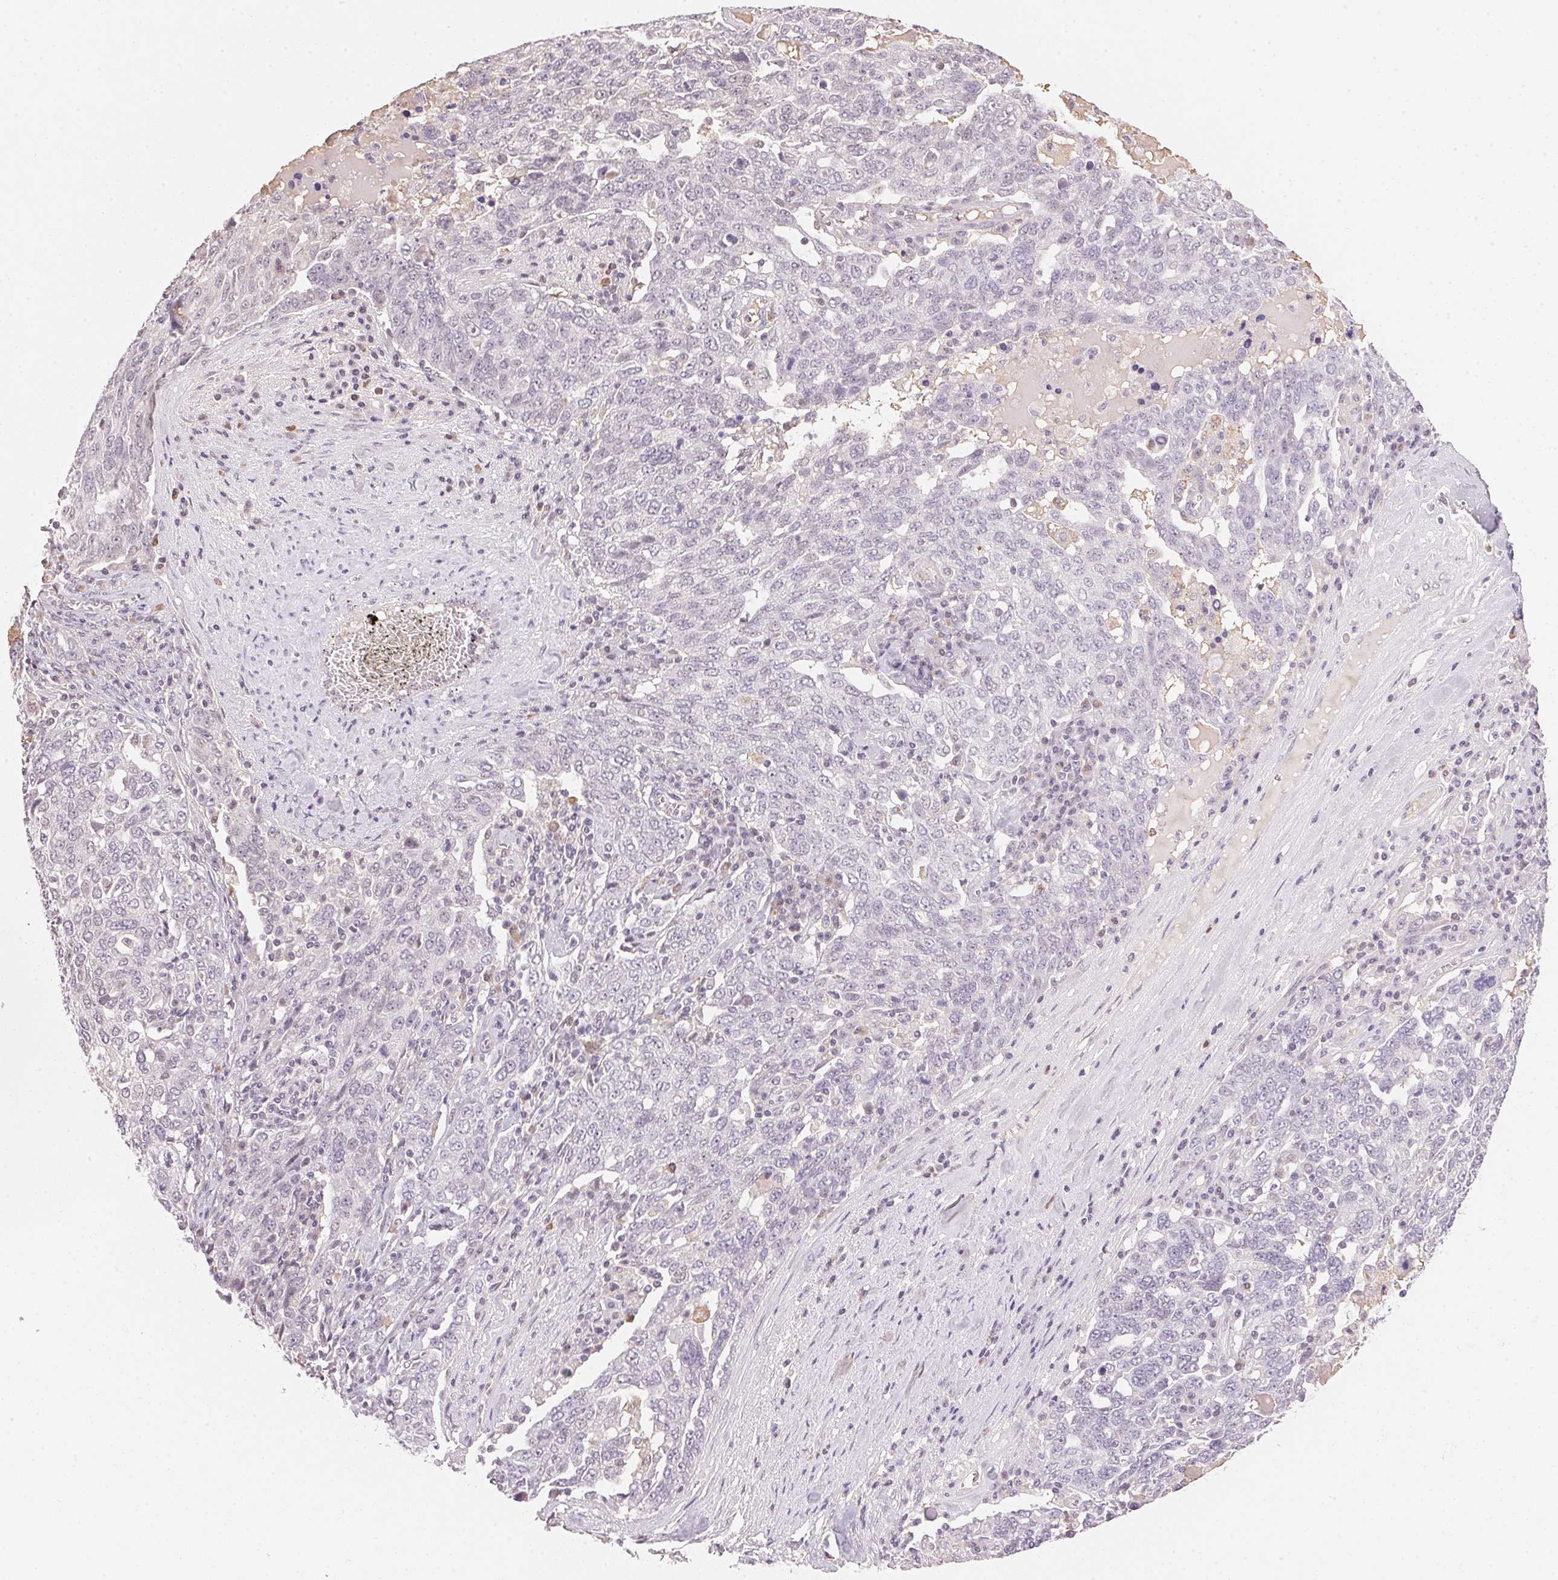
{"staining": {"intensity": "negative", "quantity": "none", "location": "none"}, "tissue": "ovarian cancer", "cell_type": "Tumor cells", "image_type": "cancer", "snomed": [{"axis": "morphology", "description": "Carcinoma, endometroid"}, {"axis": "topography", "description": "Ovary"}], "caption": "The immunohistochemistry micrograph has no significant positivity in tumor cells of ovarian cancer tissue. (IHC, brightfield microscopy, high magnification).", "gene": "FNDC4", "patient": {"sex": "female", "age": 62}}